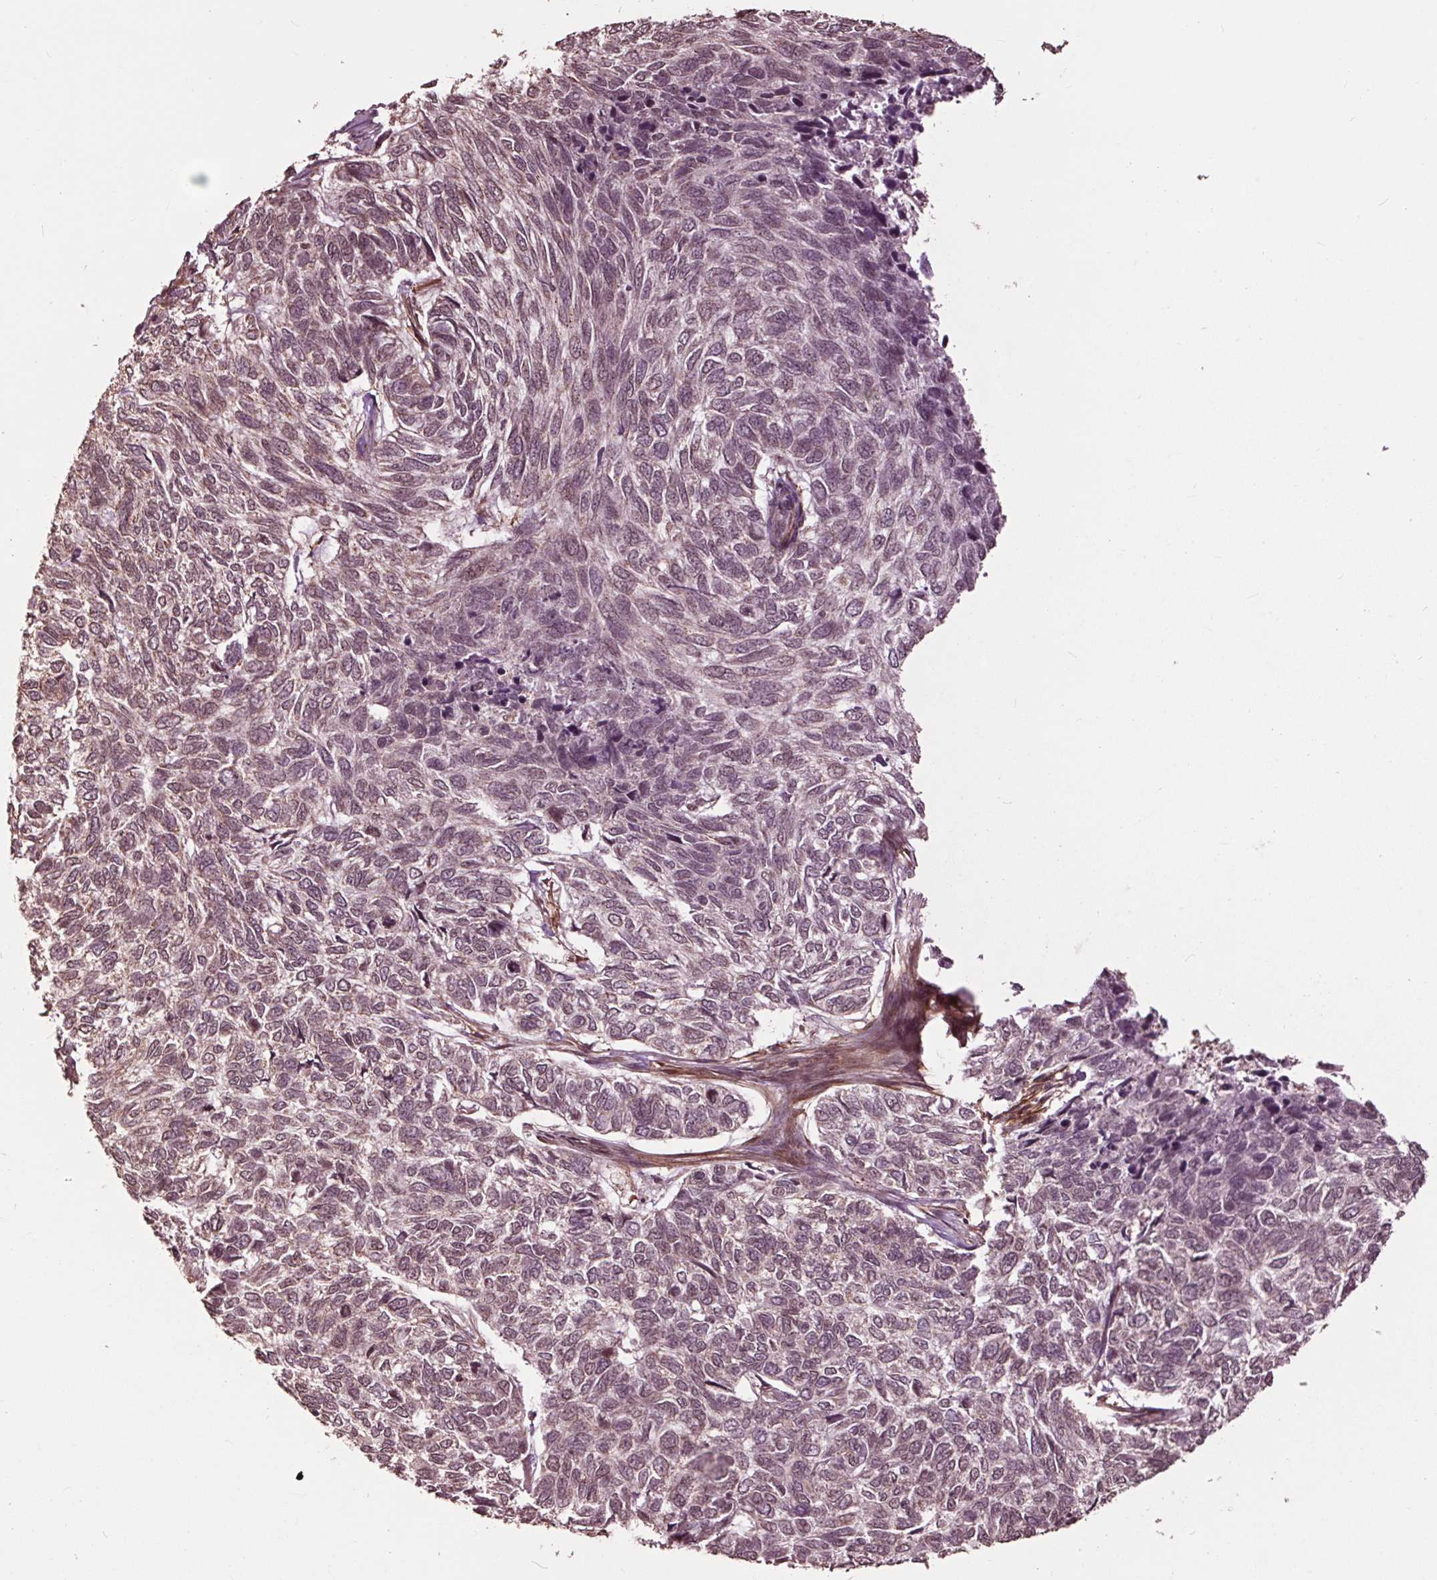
{"staining": {"intensity": "weak", "quantity": ">75%", "location": "nuclear"}, "tissue": "skin cancer", "cell_type": "Tumor cells", "image_type": "cancer", "snomed": [{"axis": "morphology", "description": "Basal cell carcinoma"}, {"axis": "topography", "description": "Skin"}], "caption": "Protein staining of skin basal cell carcinoma tissue demonstrates weak nuclear positivity in about >75% of tumor cells. Nuclei are stained in blue.", "gene": "CEP95", "patient": {"sex": "female", "age": 65}}